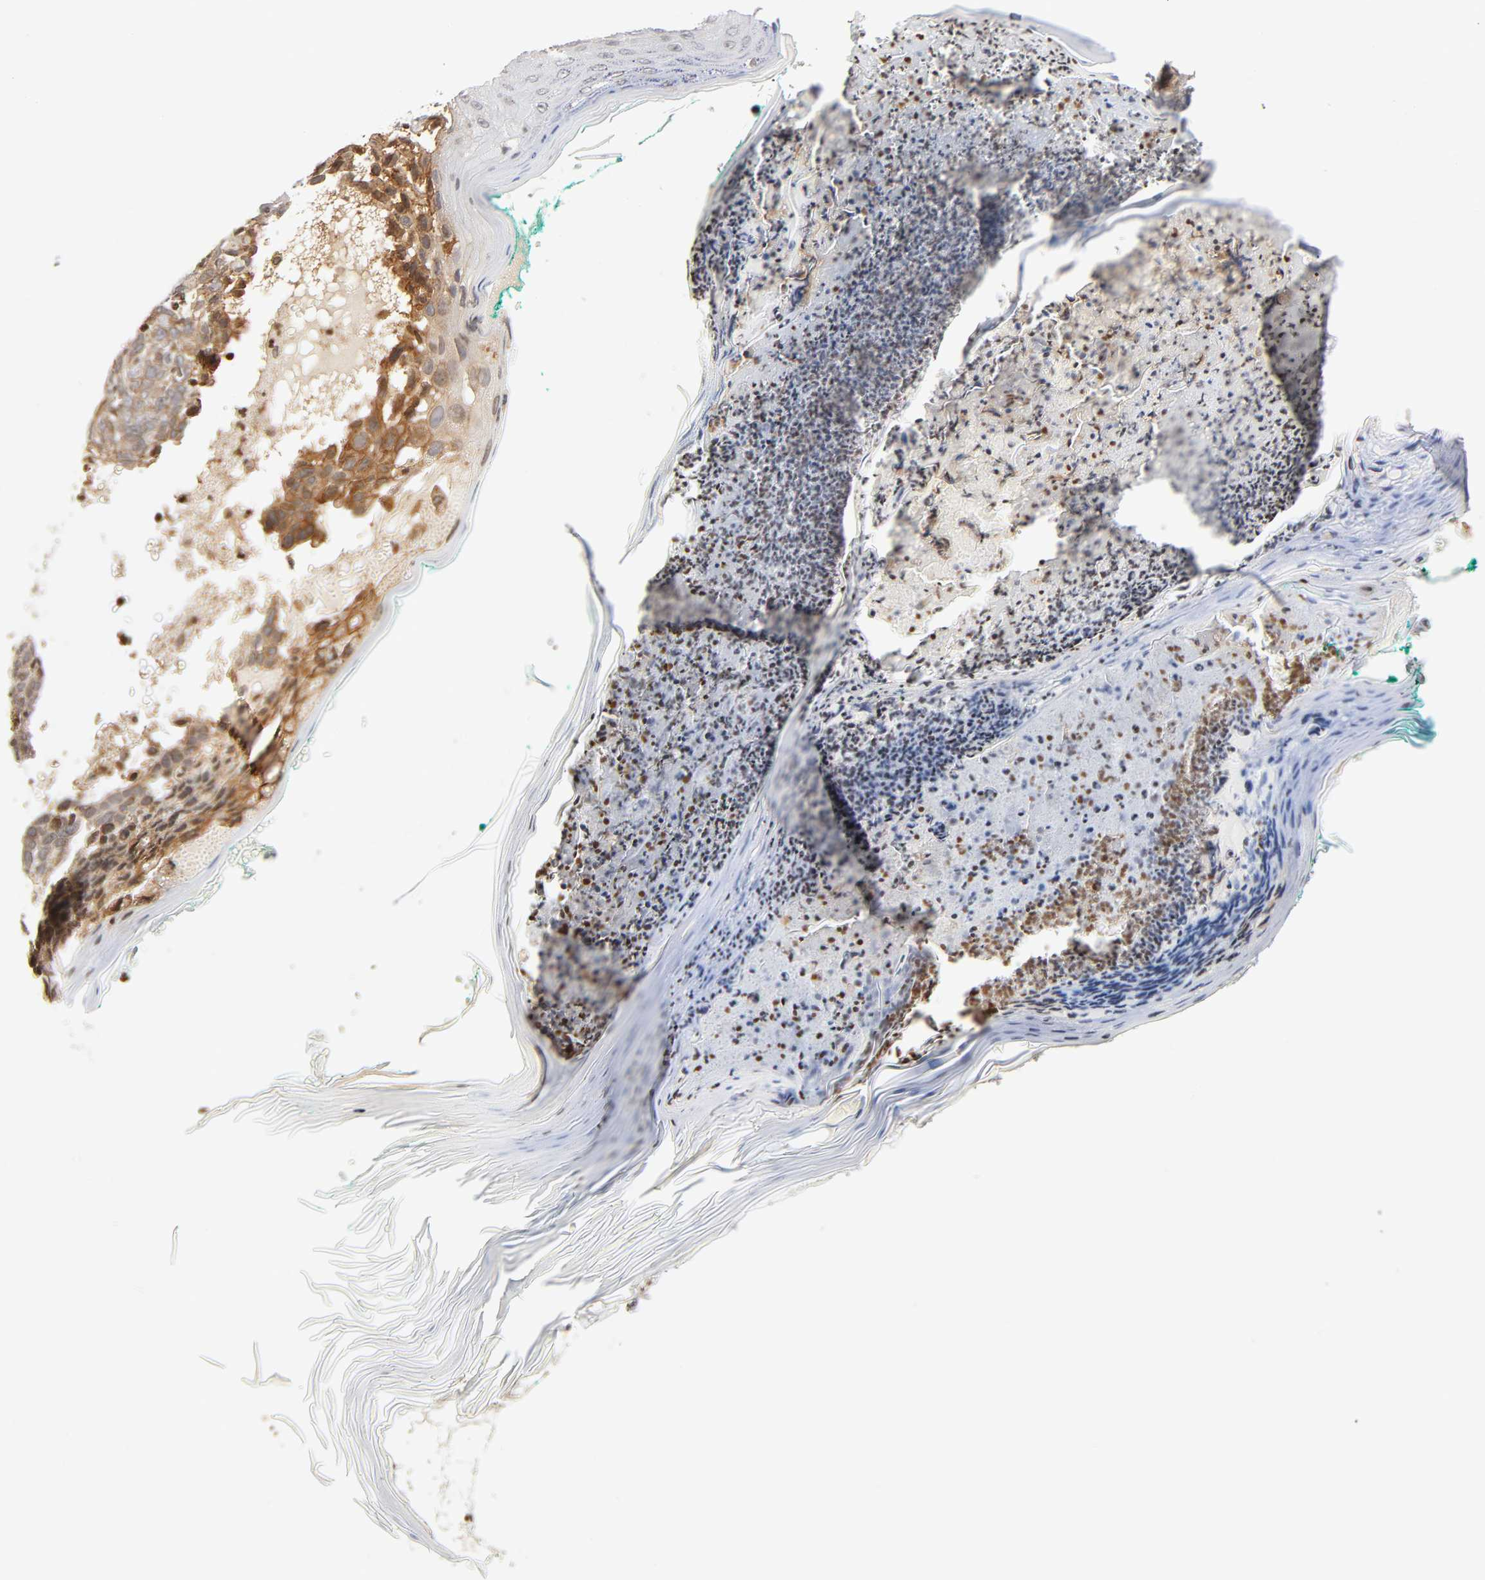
{"staining": {"intensity": "weak", "quantity": ">75%", "location": "cytoplasmic/membranous"}, "tissue": "skin cancer", "cell_type": "Tumor cells", "image_type": "cancer", "snomed": [{"axis": "morphology", "description": "Normal tissue, NOS"}, {"axis": "morphology", "description": "Basal cell carcinoma"}, {"axis": "topography", "description": "Skin"}], "caption": "Weak cytoplasmic/membranous positivity is appreciated in about >75% of tumor cells in basal cell carcinoma (skin).", "gene": "ITGAV", "patient": {"sex": "male", "age": 77}}